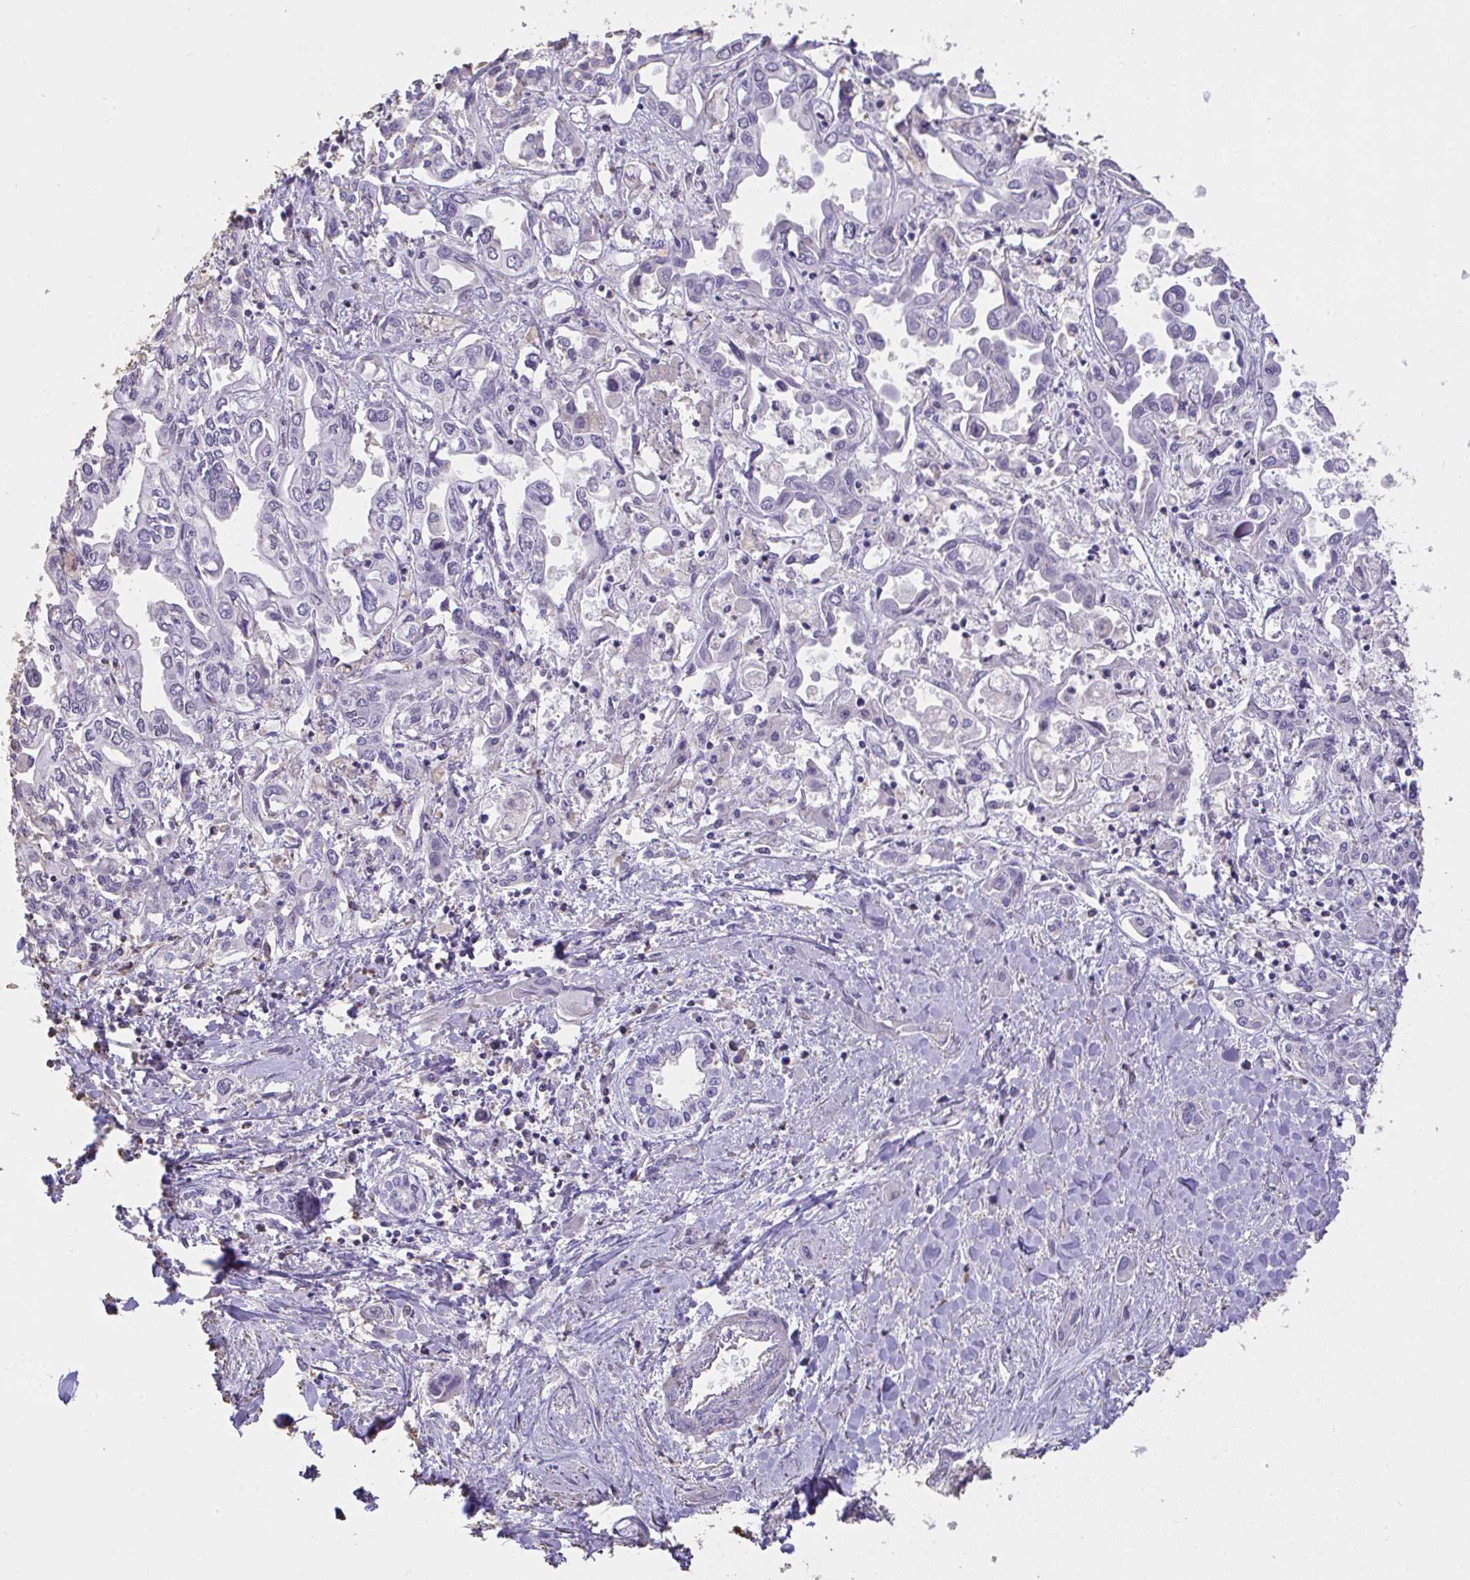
{"staining": {"intensity": "negative", "quantity": "none", "location": "none"}, "tissue": "liver cancer", "cell_type": "Tumor cells", "image_type": "cancer", "snomed": [{"axis": "morphology", "description": "Cholangiocarcinoma"}, {"axis": "topography", "description": "Liver"}], "caption": "Immunohistochemistry (IHC) micrograph of human liver cancer (cholangiocarcinoma) stained for a protein (brown), which displays no positivity in tumor cells.", "gene": "IL23R", "patient": {"sex": "female", "age": 64}}